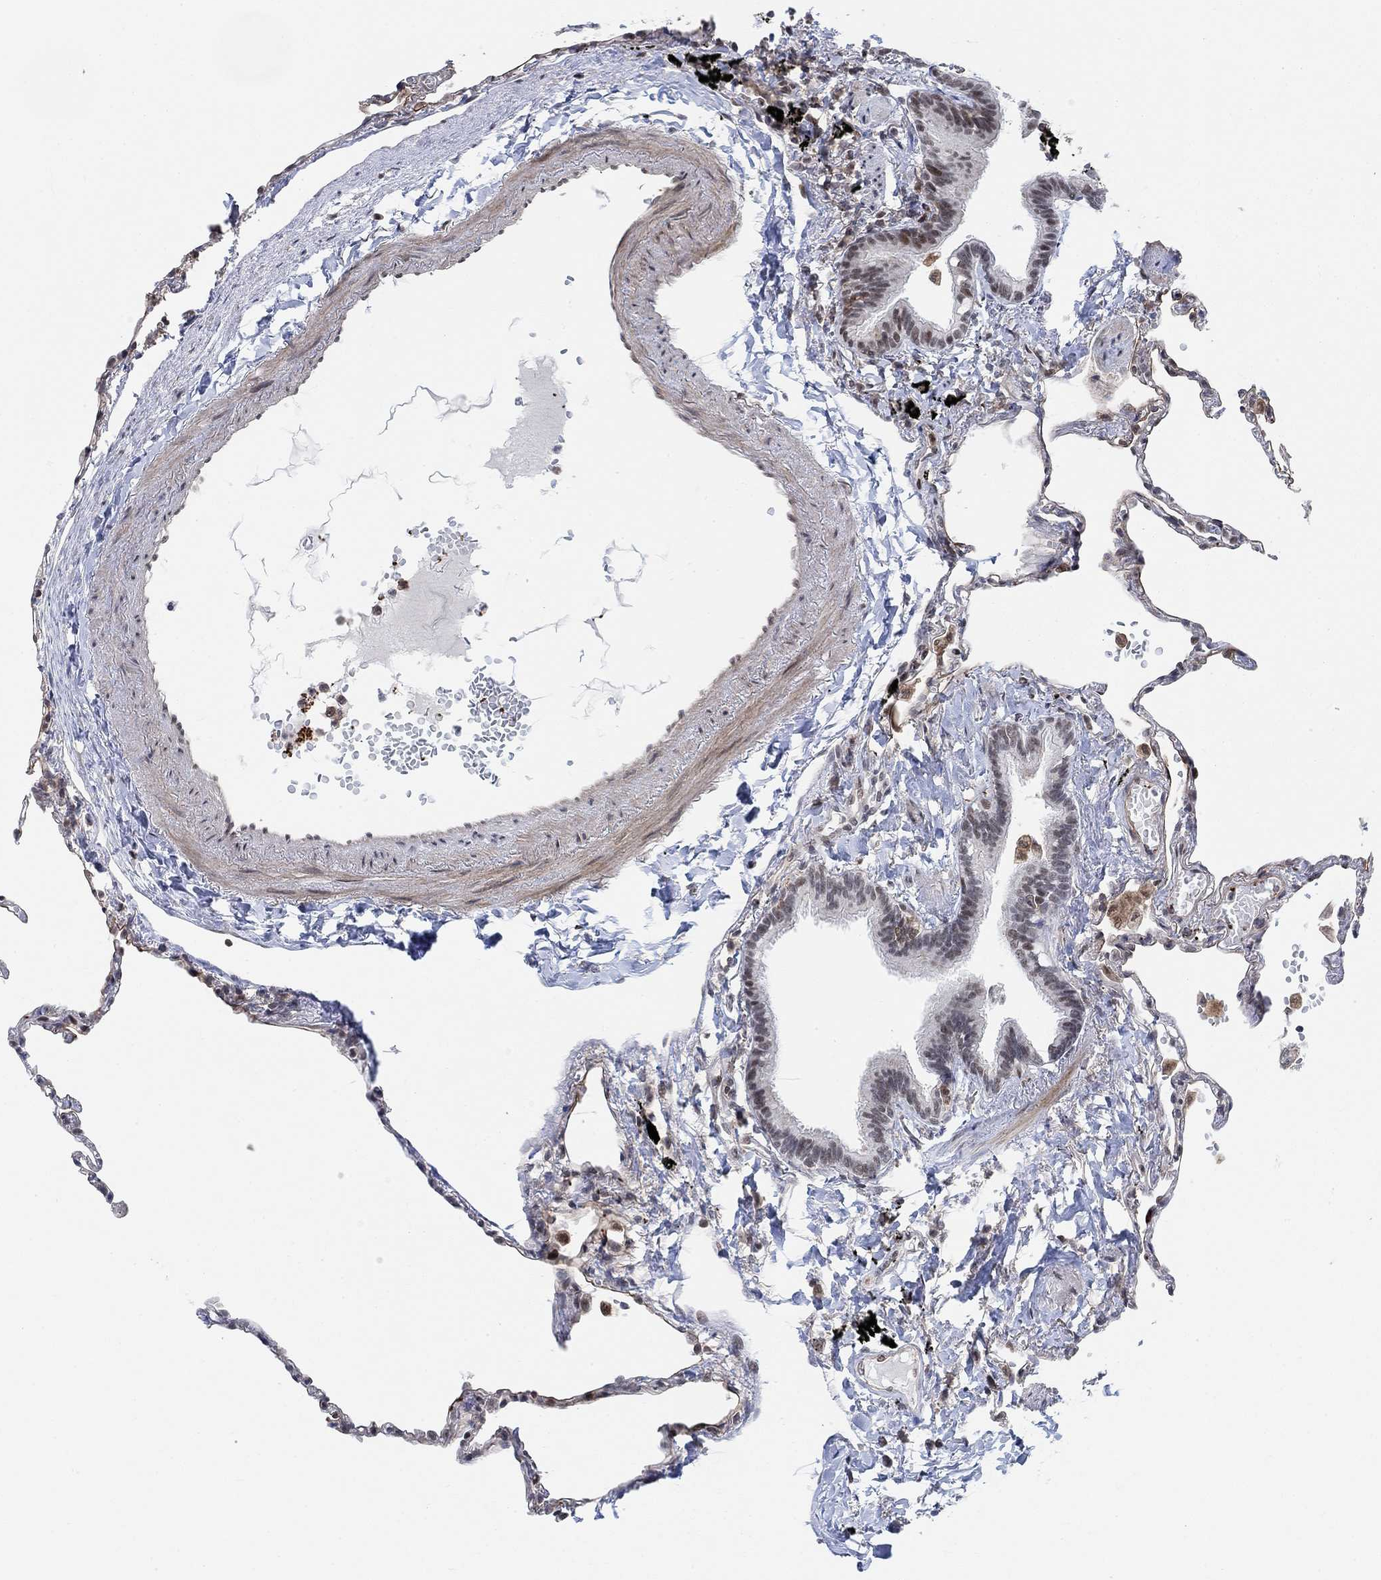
{"staining": {"intensity": "moderate", "quantity": "<25%", "location": "nuclear"}, "tissue": "lung", "cell_type": "Alveolar cells", "image_type": "normal", "snomed": [{"axis": "morphology", "description": "Normal tissue, NOS"}, {"axis": "topography", "description": "Lung"}], "caption": "The image reveals immunohistochemical staining of normal lung. There is moderate nuclear positivity is appreciated in approximately <25% of alveolar cells.", "gene": "PWWP2B", "patient": {"sex": "male", "age": 78}}